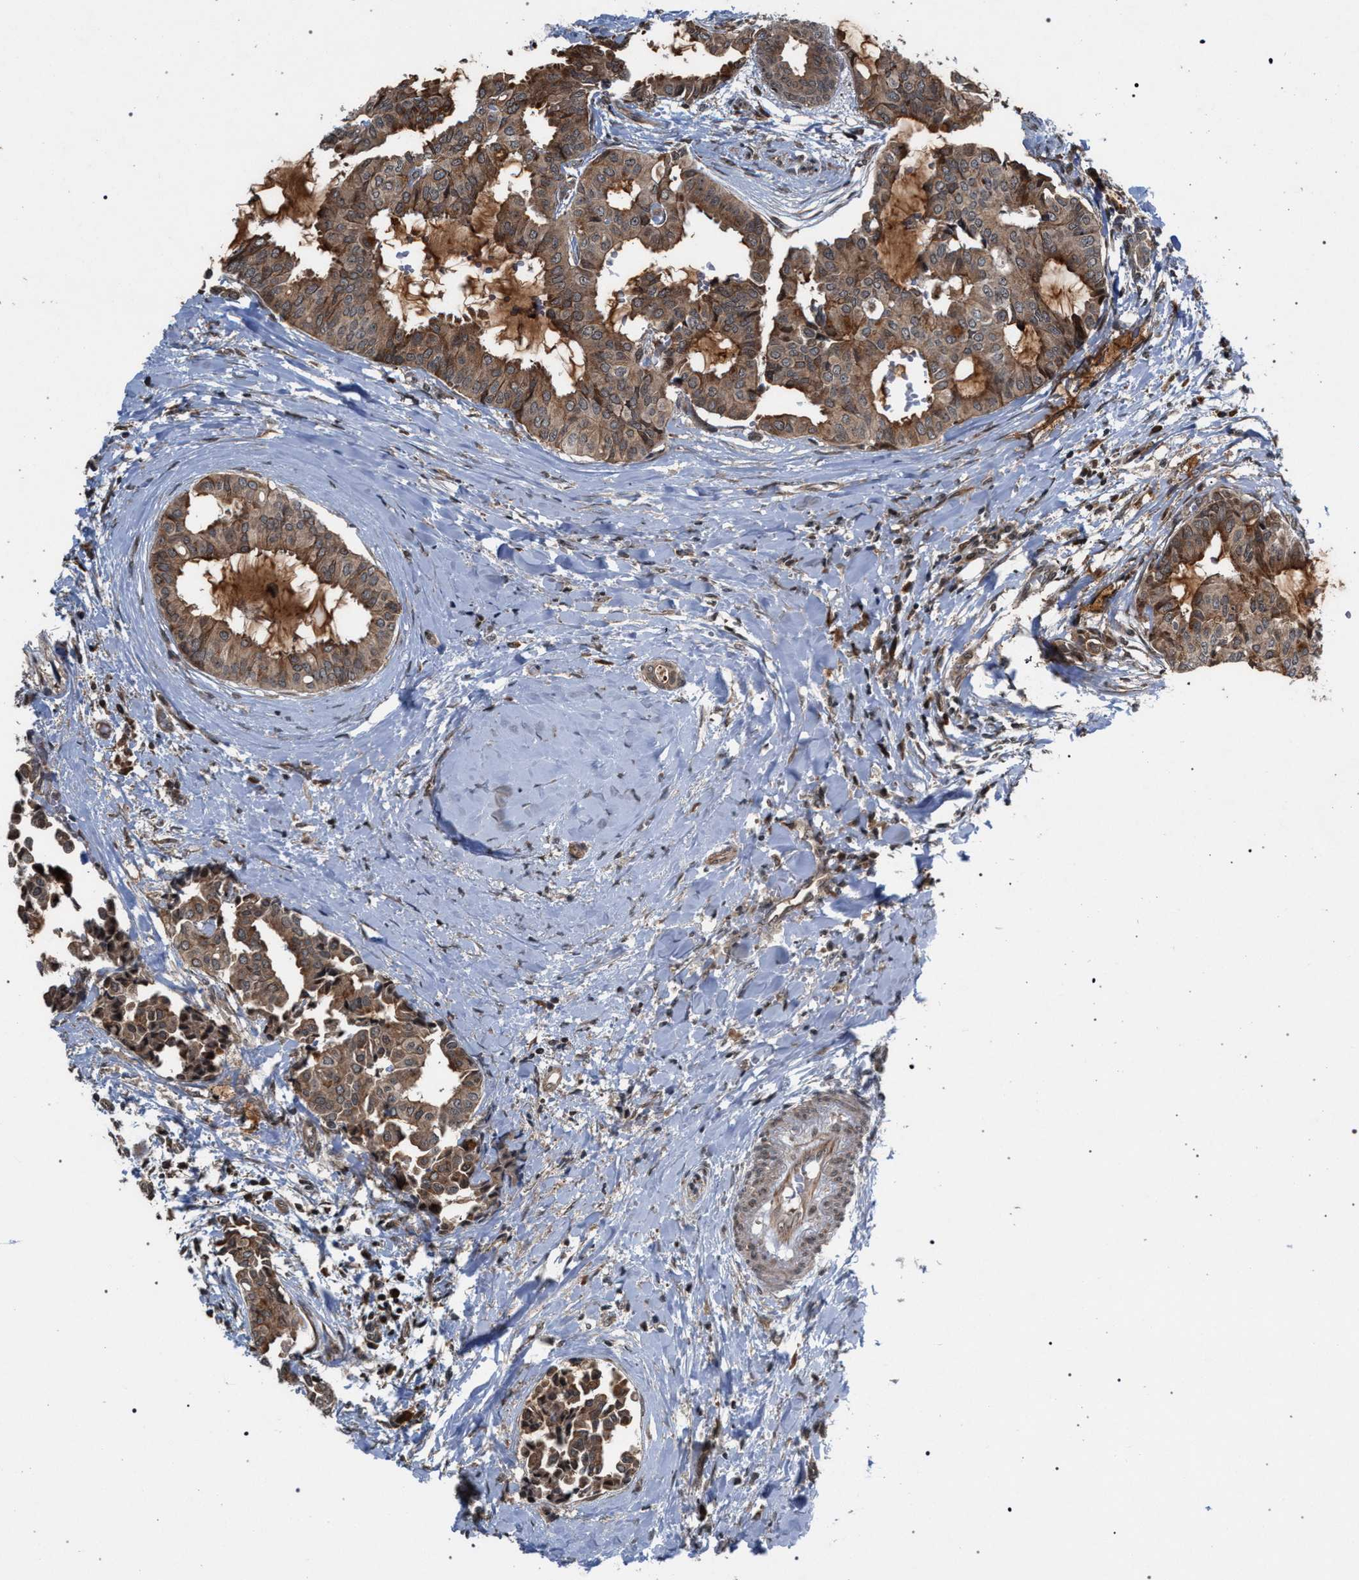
{"staining": {"intensity": "moderate", "quantity": ">75%", "location": "cytoplasmic/membranous"}, "tissue": "head and neck cancer", "cell_type": "Tumor cells", "image_type": "cancer", "snomed": [{"axis": "morphology", "description": "Adenocarcinoma, NOS"}, {"axis": "topography", "description": "Salivary gland"}, {"axis": "topography", "description": "Head-Neck"}], "caption": "A brown stain shows moderate cytoplasmic/membranous expression of a protein in head and neck adenocarcinoma tumor cells.", "gene": "IRAK4", "patient": {"sex": "female", "age": 59}}